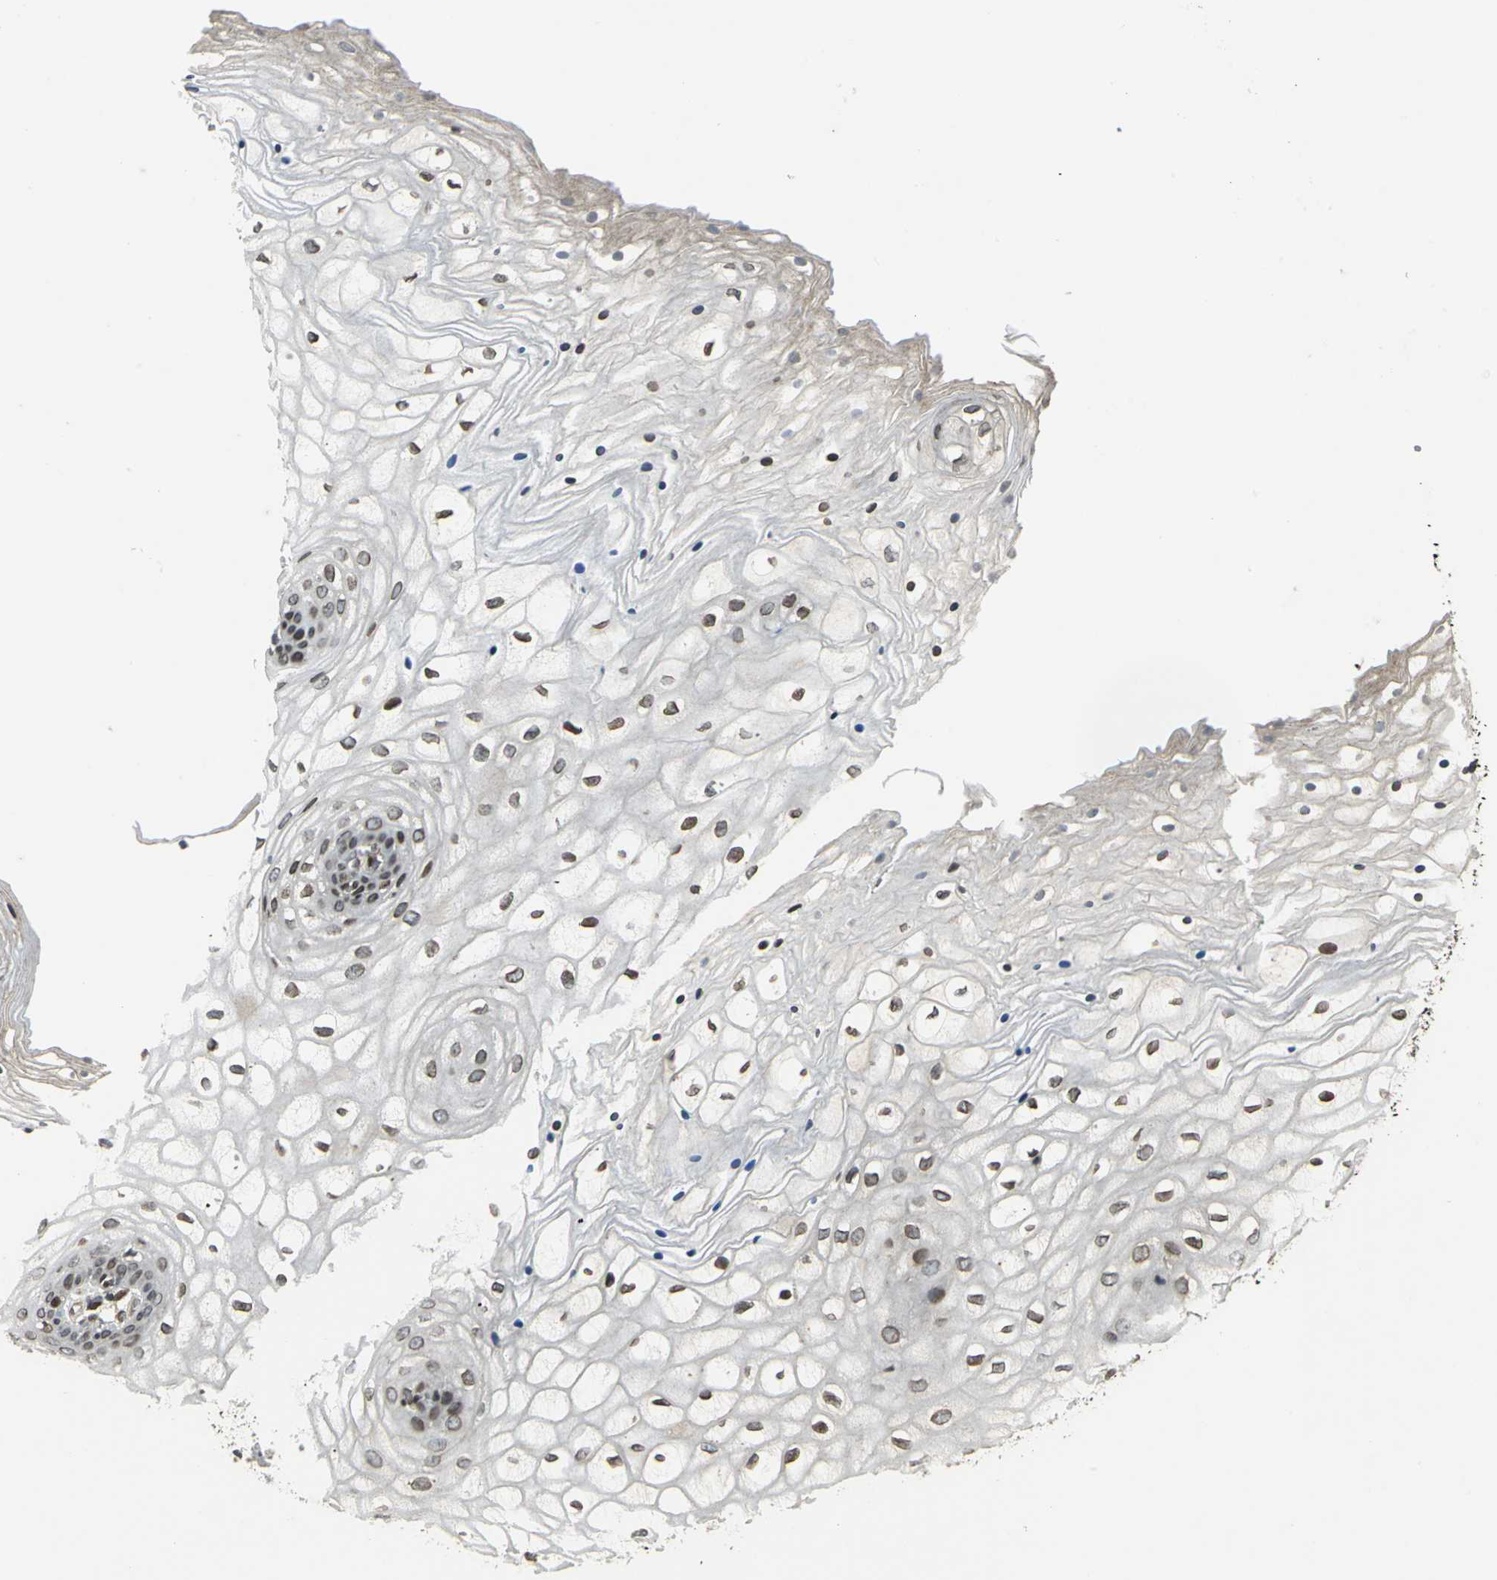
{"staining": {"intensity": "moderate", "quantity": "25%-75%", "location": "nuclear"}, "tissue": "vagina", "cell_type": "Squamous epithelial cells", "image_type": "normal", "snomed": [{"axis": "morphology", "description": "Normal tissue, NOS"}, {"axis": "topography", "description": "Vagina"}], "caption": "Immunohistochemistry staining of normal vagina, which displays medium levels of moderate nuclear positivity in approximately 25%-75% of squamous epithelial cells indicating moderate nuclear protein expression. The staining was performed using DAB (brown) for protein detection and nuclei were counterstained in hematoxylin (blue).", "gene": "BRIP1", "patient": {"sex": "female", "age": 34}}